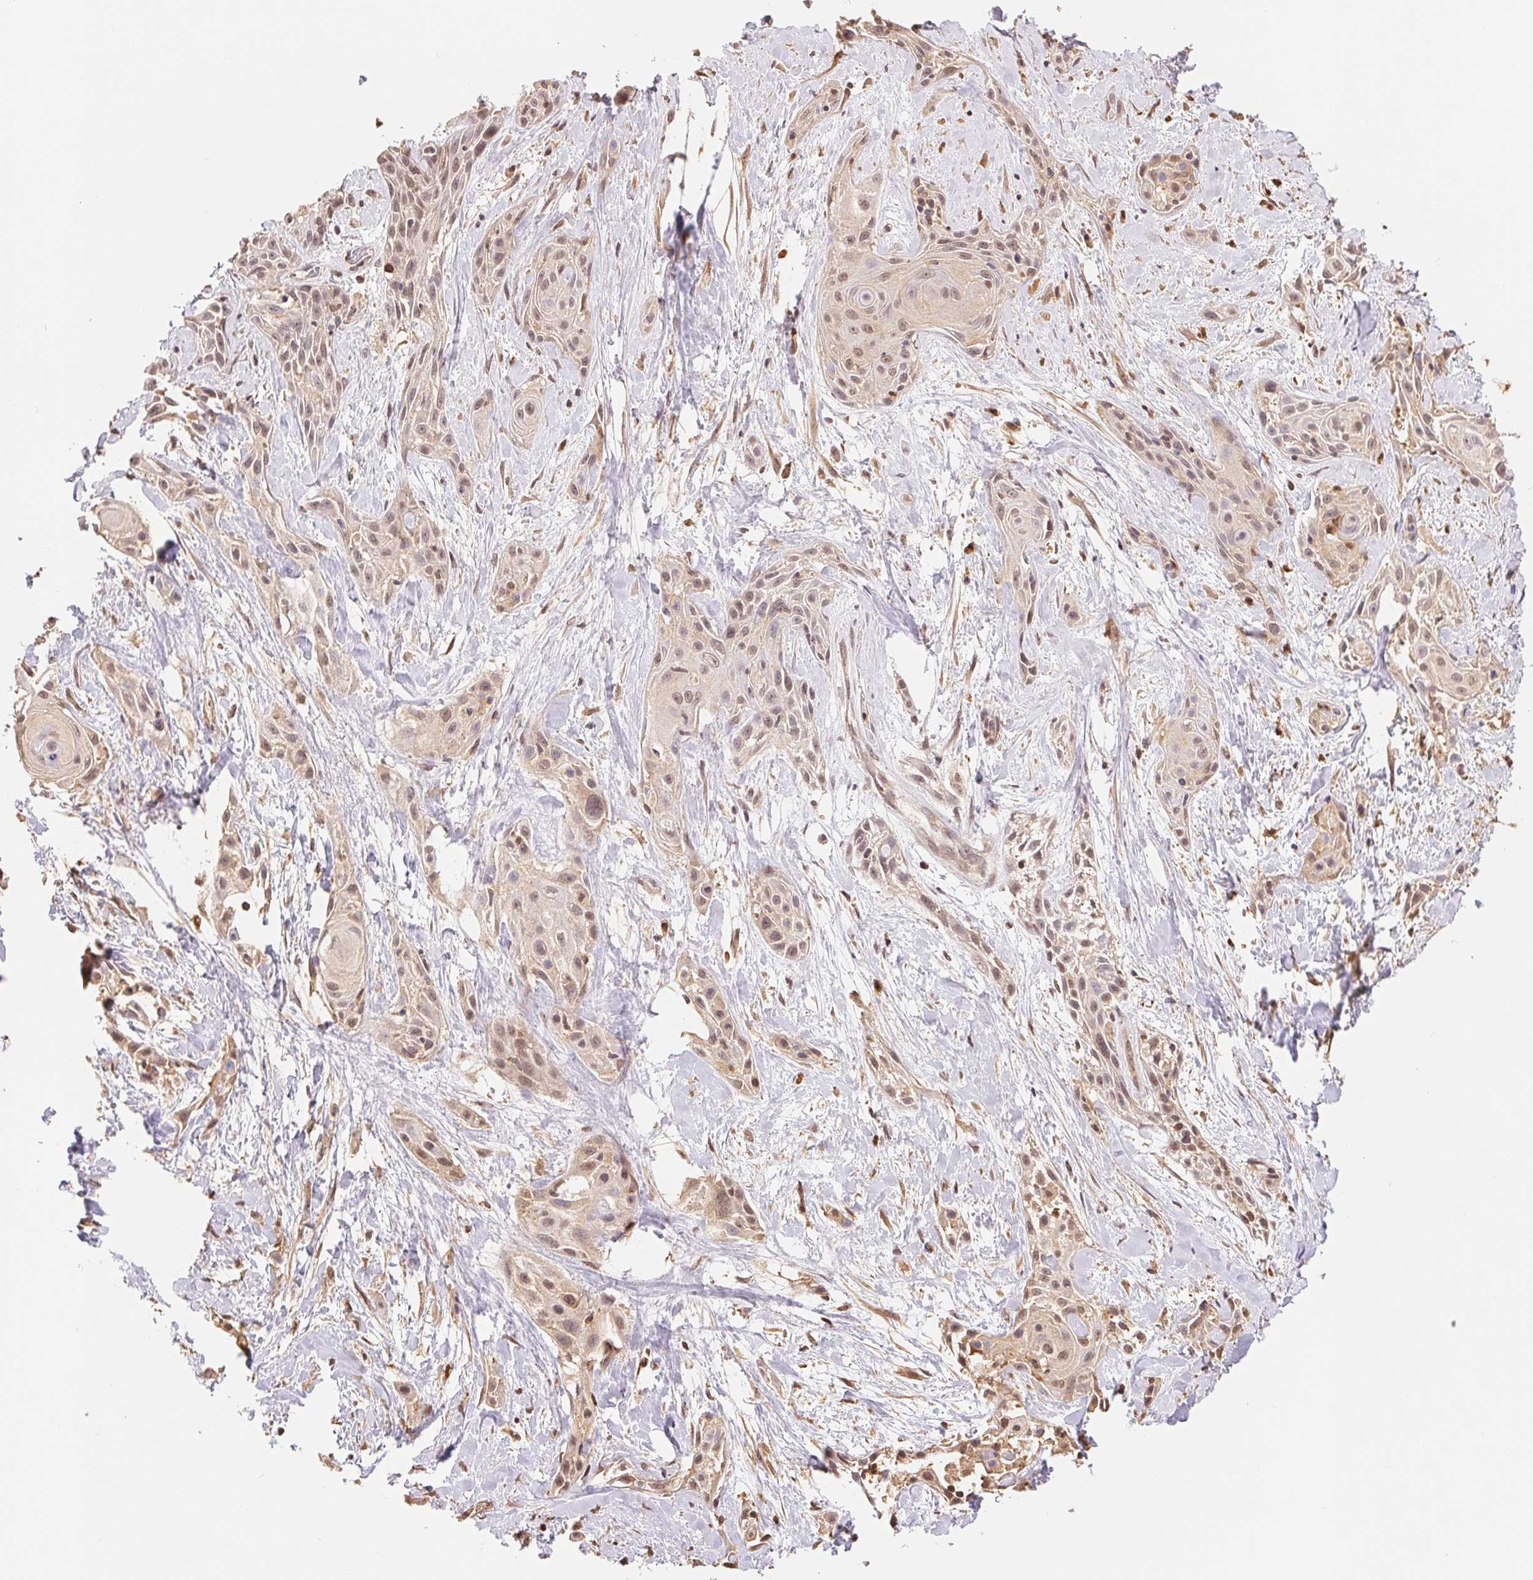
{"staining": {"intensity": "weak", "quantity": ">75%", "location": "nuclear"}, "tissue": "skin cancer", "cell_type": "Tumor cells", "image_type": "cancer", "snomed": [{"axis": "morphology", "description": "Squamous cell carcinoma, NOS"}, {"axis": "topography", "description": "Skin"}, {"axis": "topography", "description": "Anal"}], "caption": "Immunohistochemical staining of skin squamous cell carcinoma shows weak nuclear protein expression in approximately >75% of tumor cells.", "gene": "CDC123", "patient": {"sex": "male", "age": 64}}